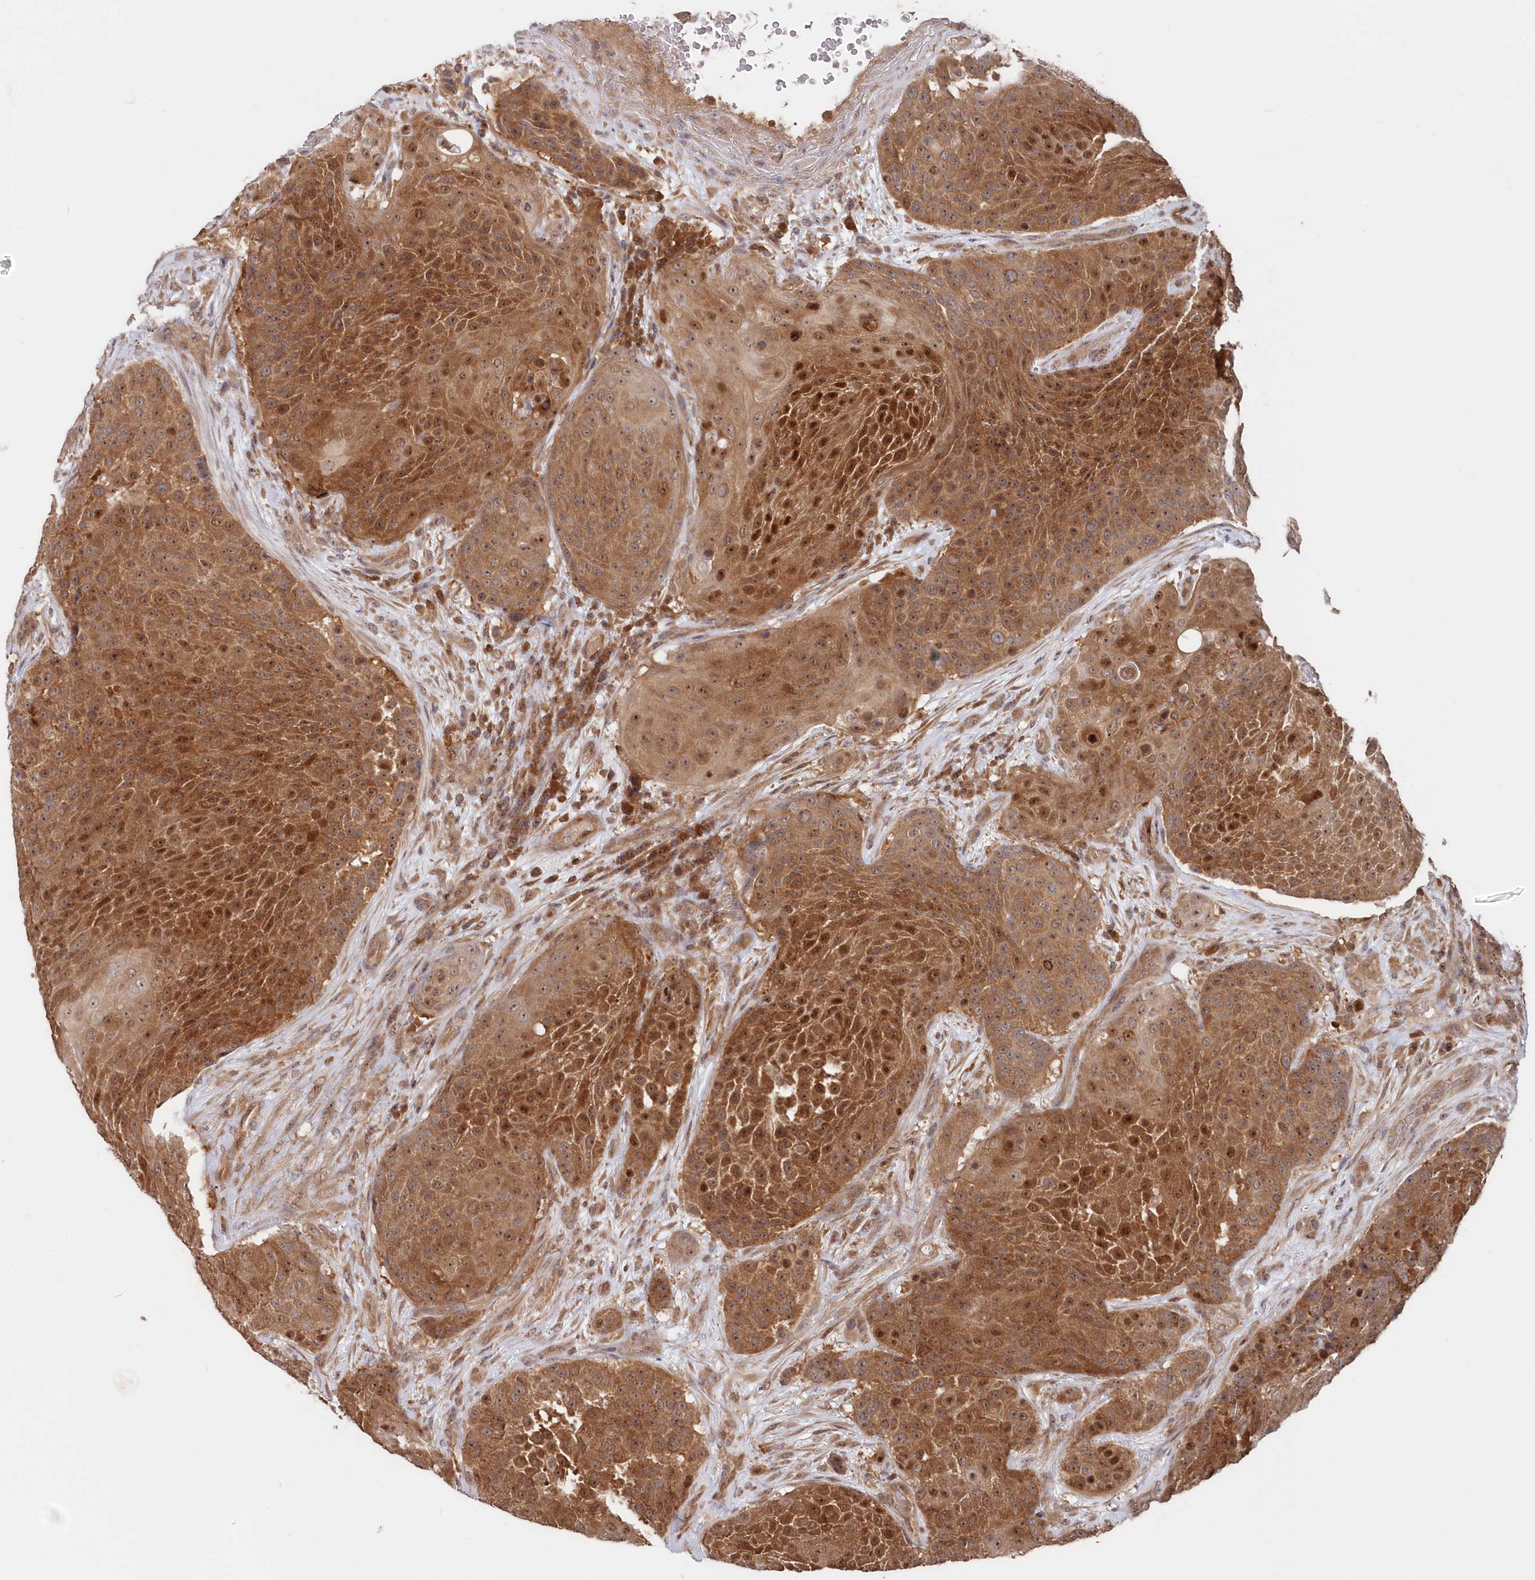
{"staining": {"intensity": "strong", "quantity": ">75%", "location": "cytoplasmic/membranous,nuclear"}, "tissue": "urothelial cancer", "cell_type": "Tumor cells", "image_type": "cancer", "snomed": [{"axis": "morphology", "description": "Urothelial carcinoma, High grade"}, {"axis": "topography", "description": "Urinary bladder"}], "caption": "Protein staining displays strong cytoplasmic/membranous and nuclear expression in about >75% of tumor cells in high-grade urothelial carcinoma.", "gene": "ABHD14B", "patient": {"sex": "female", "age": 63}}